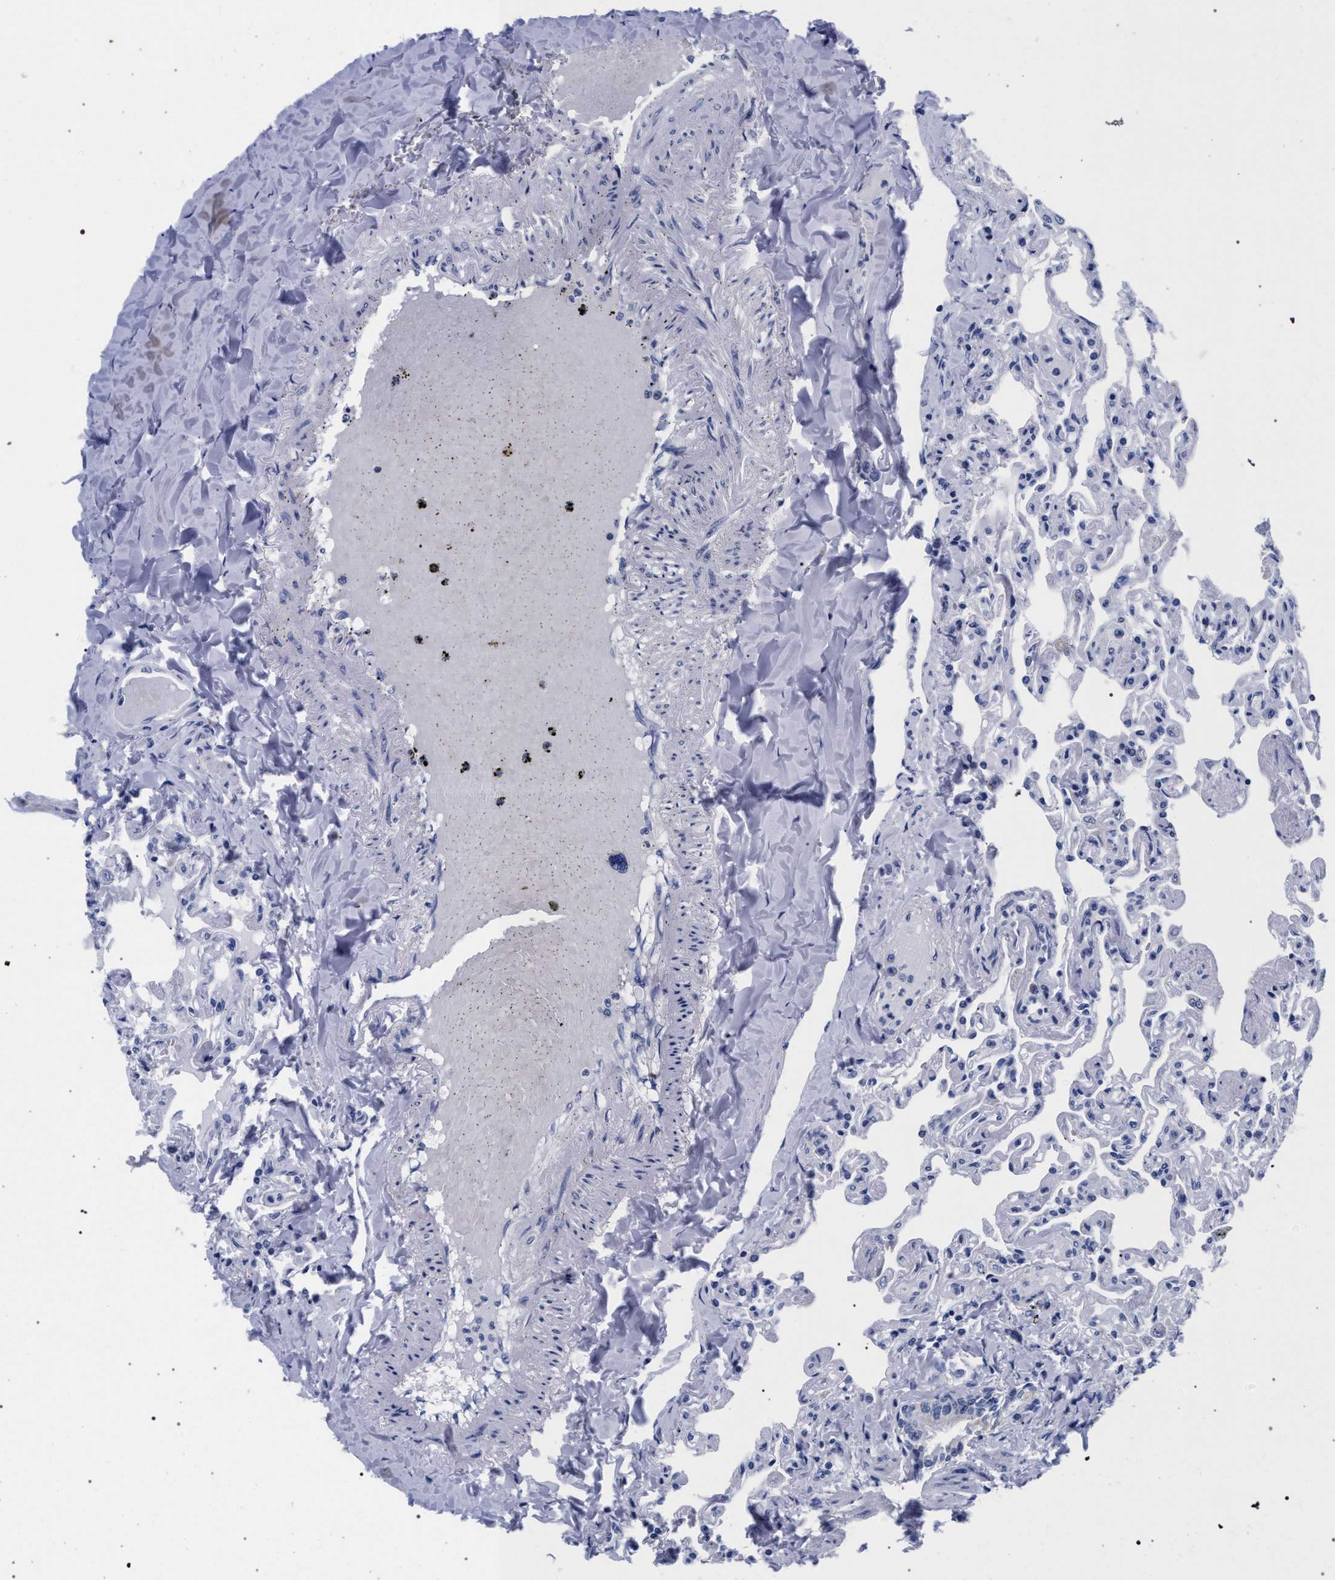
{"staining": {"intensity": "negative", "quantity": "none", "location": "none"}, "tissue": "lung", "cell_type": "Alveolar cells", "image_type": "normal", "snomed": [{"axis": "morphology", "description": "Normal tissue, NOS"}, {"axis": "topography", "description": "Lung"}], "caption": "The photomicrograph displays no staining of alveolar cells in unremarkable lung.", "gene": "AKAP4", "patient": {"sex": "male", "age": 21}}